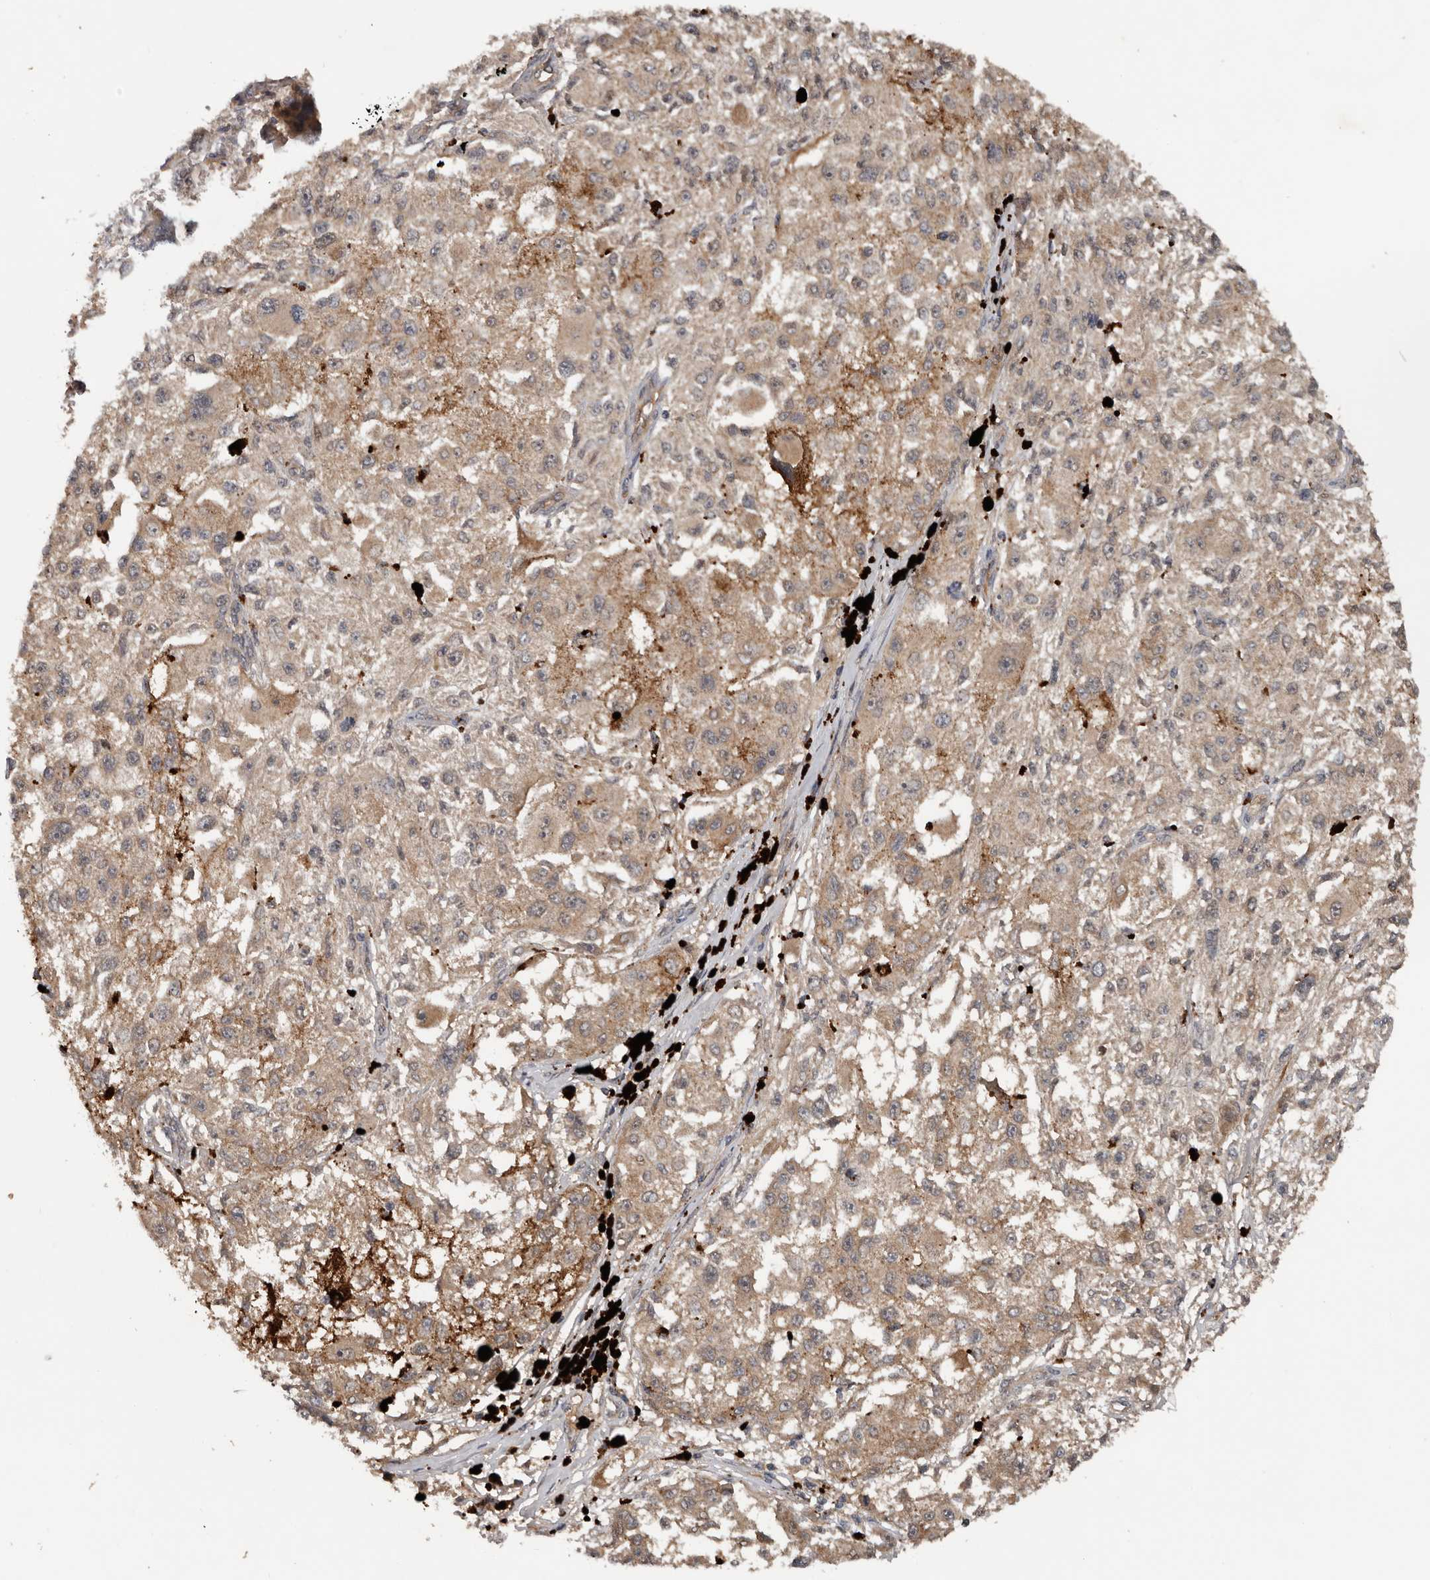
{"staining": {"intensity": "weak", "quantity": ">75%", "location": "cytoplasmic/membranous"}, "tissue": "melanoma", "cell_type": "Tumor cells", "image_type": "cancer", "snomed": [{"axis": "morphology", "description": "Necrosis, NOS"}, {"axis": "morphology", "description": "Malignant melanoma, NOS"}, {"axis": "topography", "description": "Skin"}], "caption": "Protein analysis of melanoma tissue displays weak cytoplasmic/membranous expression in about >75% of tumor cells. Using DAB (brown) and hematoxylin (blue) stains, captured at high magnification using brightfield microscopy.", "gene": "DNAJB4", "patient": {"sex": "female", "age": 87}}